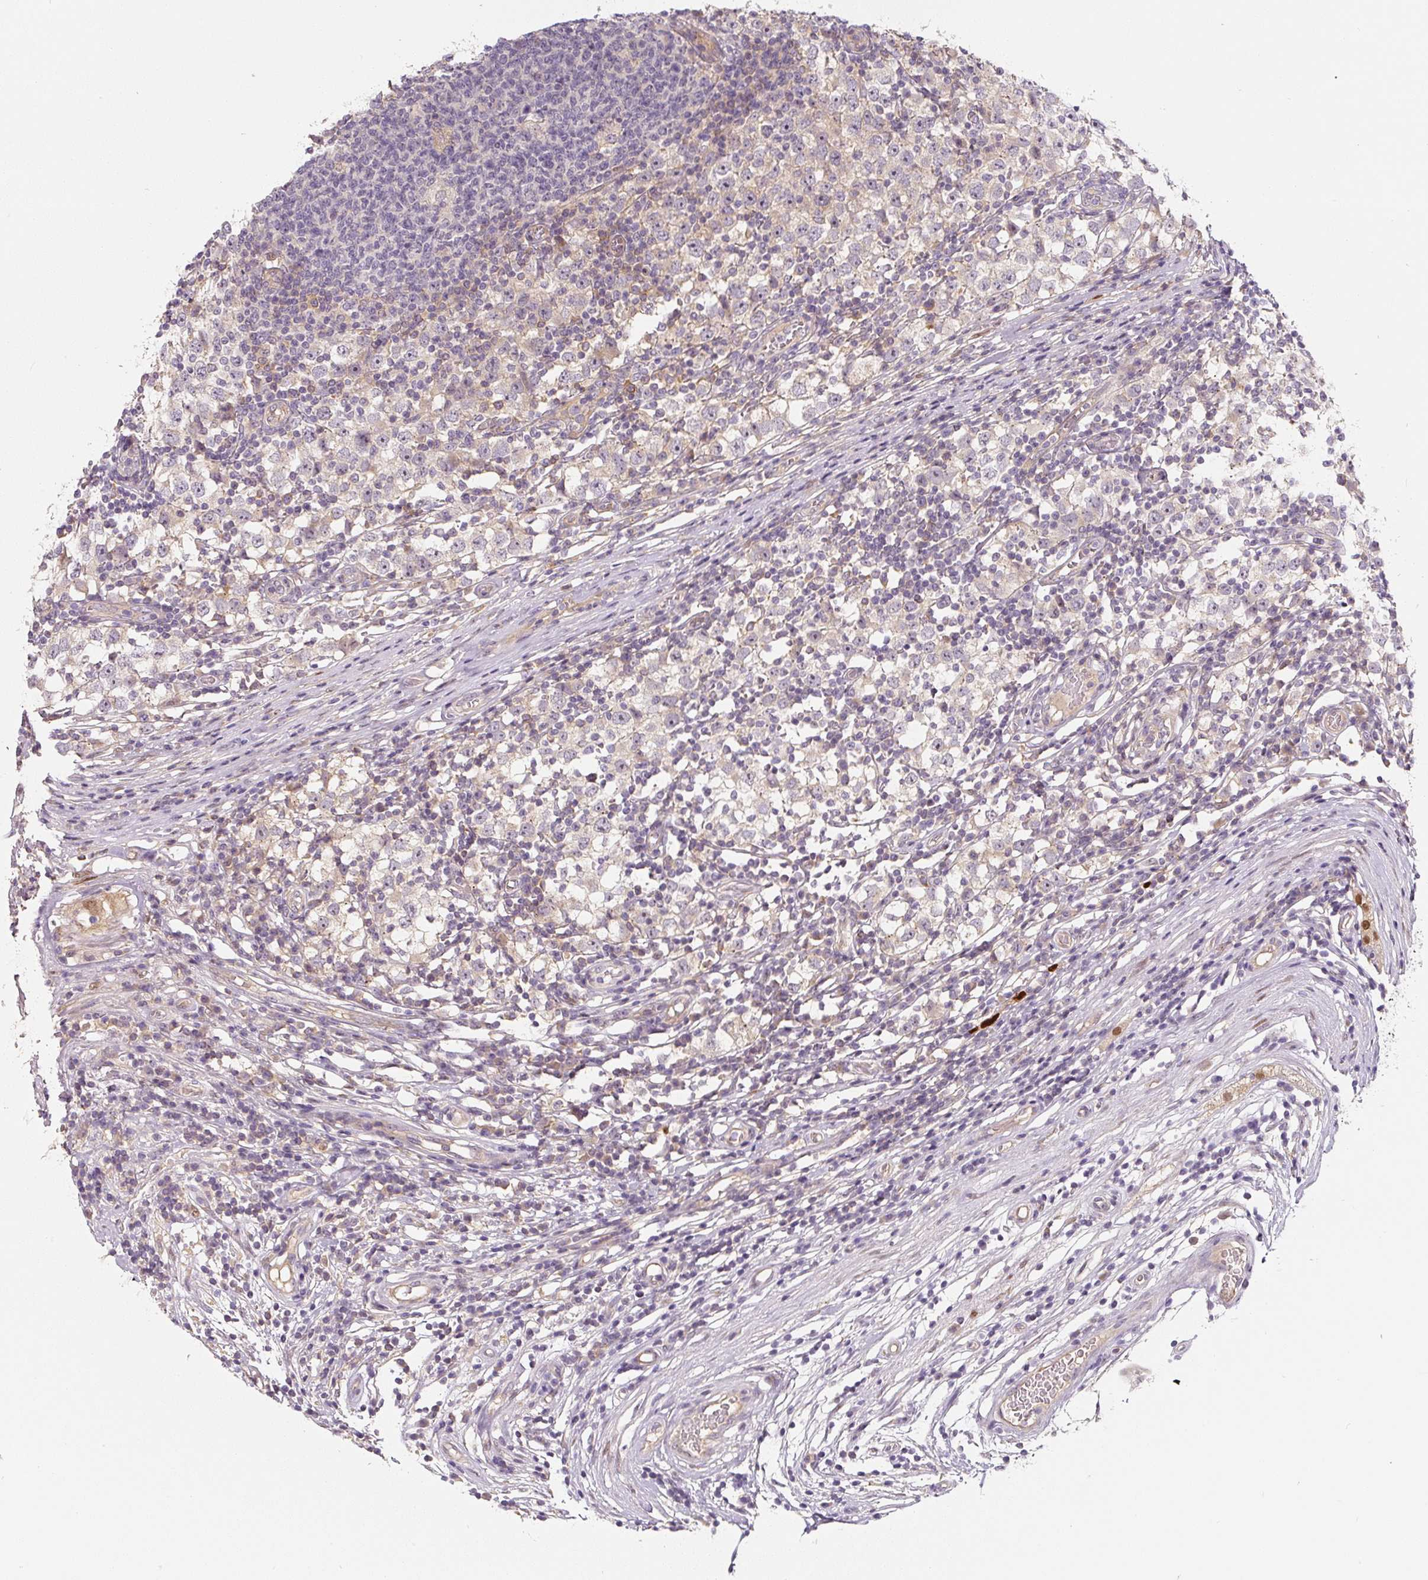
{"staining": {"intensity": "weak", "quantity": "<25%", "location": "nuclear"}, "tissue": "testis cancer", "cell_type": "Tumor cells", "image_type": "cancer", "snomed": [{"axis": "morphology", "description": "Seminoma, NOS"}, {"axis": "topography", "description": "Testis"}], "caption": "Immunohistochemistry (IHC) of human testis cancer (seminoma) demonstrates no positivity in tumor cells.", "gene": "PWWP3B", "patient": {"sex": "male", "age": 65}}